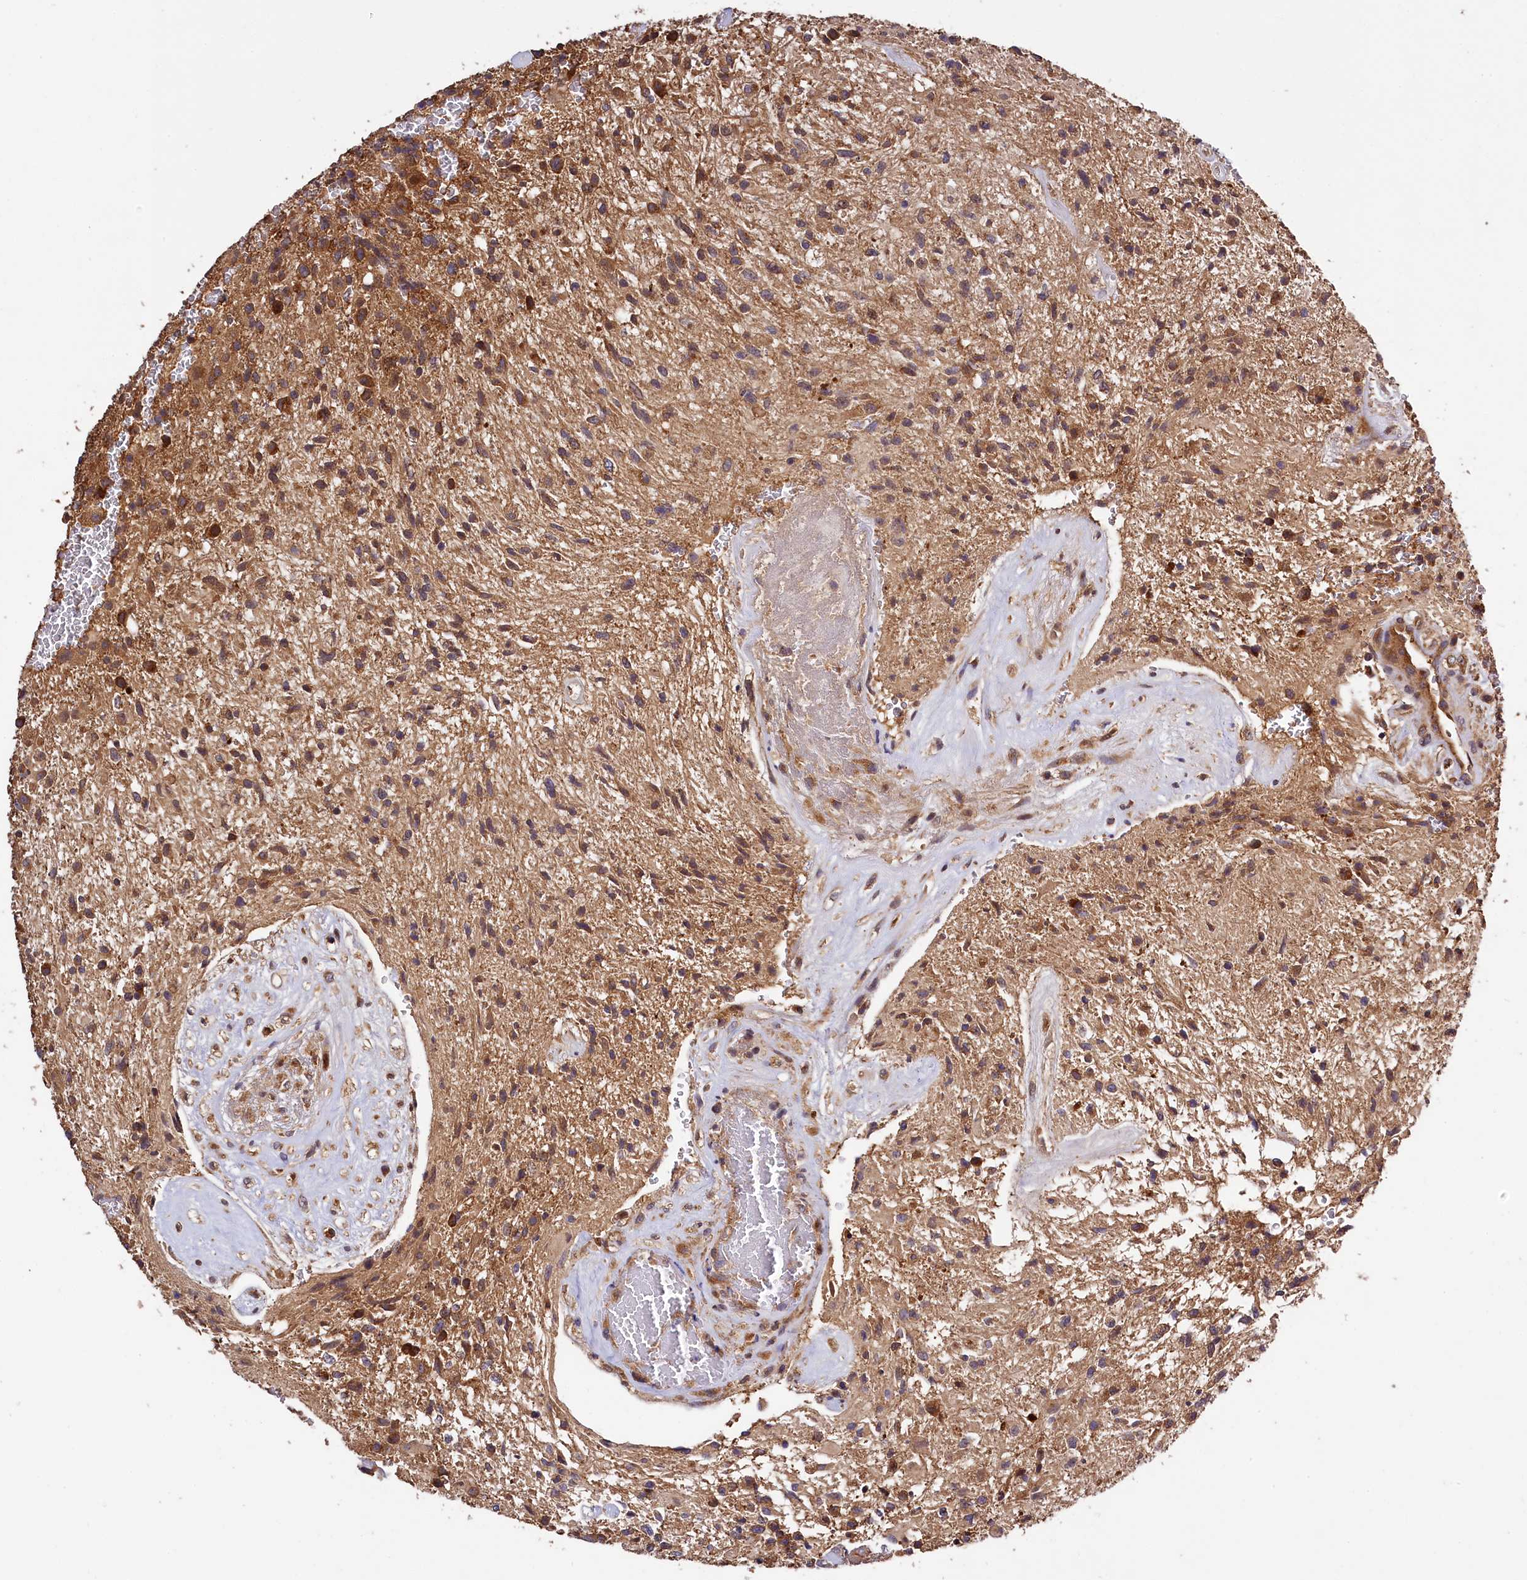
{"staining": {"intensity": "moderate", "quantity": ">75%", "location": "cytoplasmic/membranous"}, "tissue": "glioma", "cell_type": "Tumor cells", "image_type": "cancer", "snomed": [{"axis": "morphology", "description": "Glioma, malignant, High grade"}, {"axis": "topography", "description": "Brain"}], "caption": "IHC (DAB) staining of malignant glioma (high-grade) shows moderate cytoplasmic/membranous protein staining in about >75% of tumor cells.", "gene": "KLC2", "patient": {"sex": "male", "age": 56}}